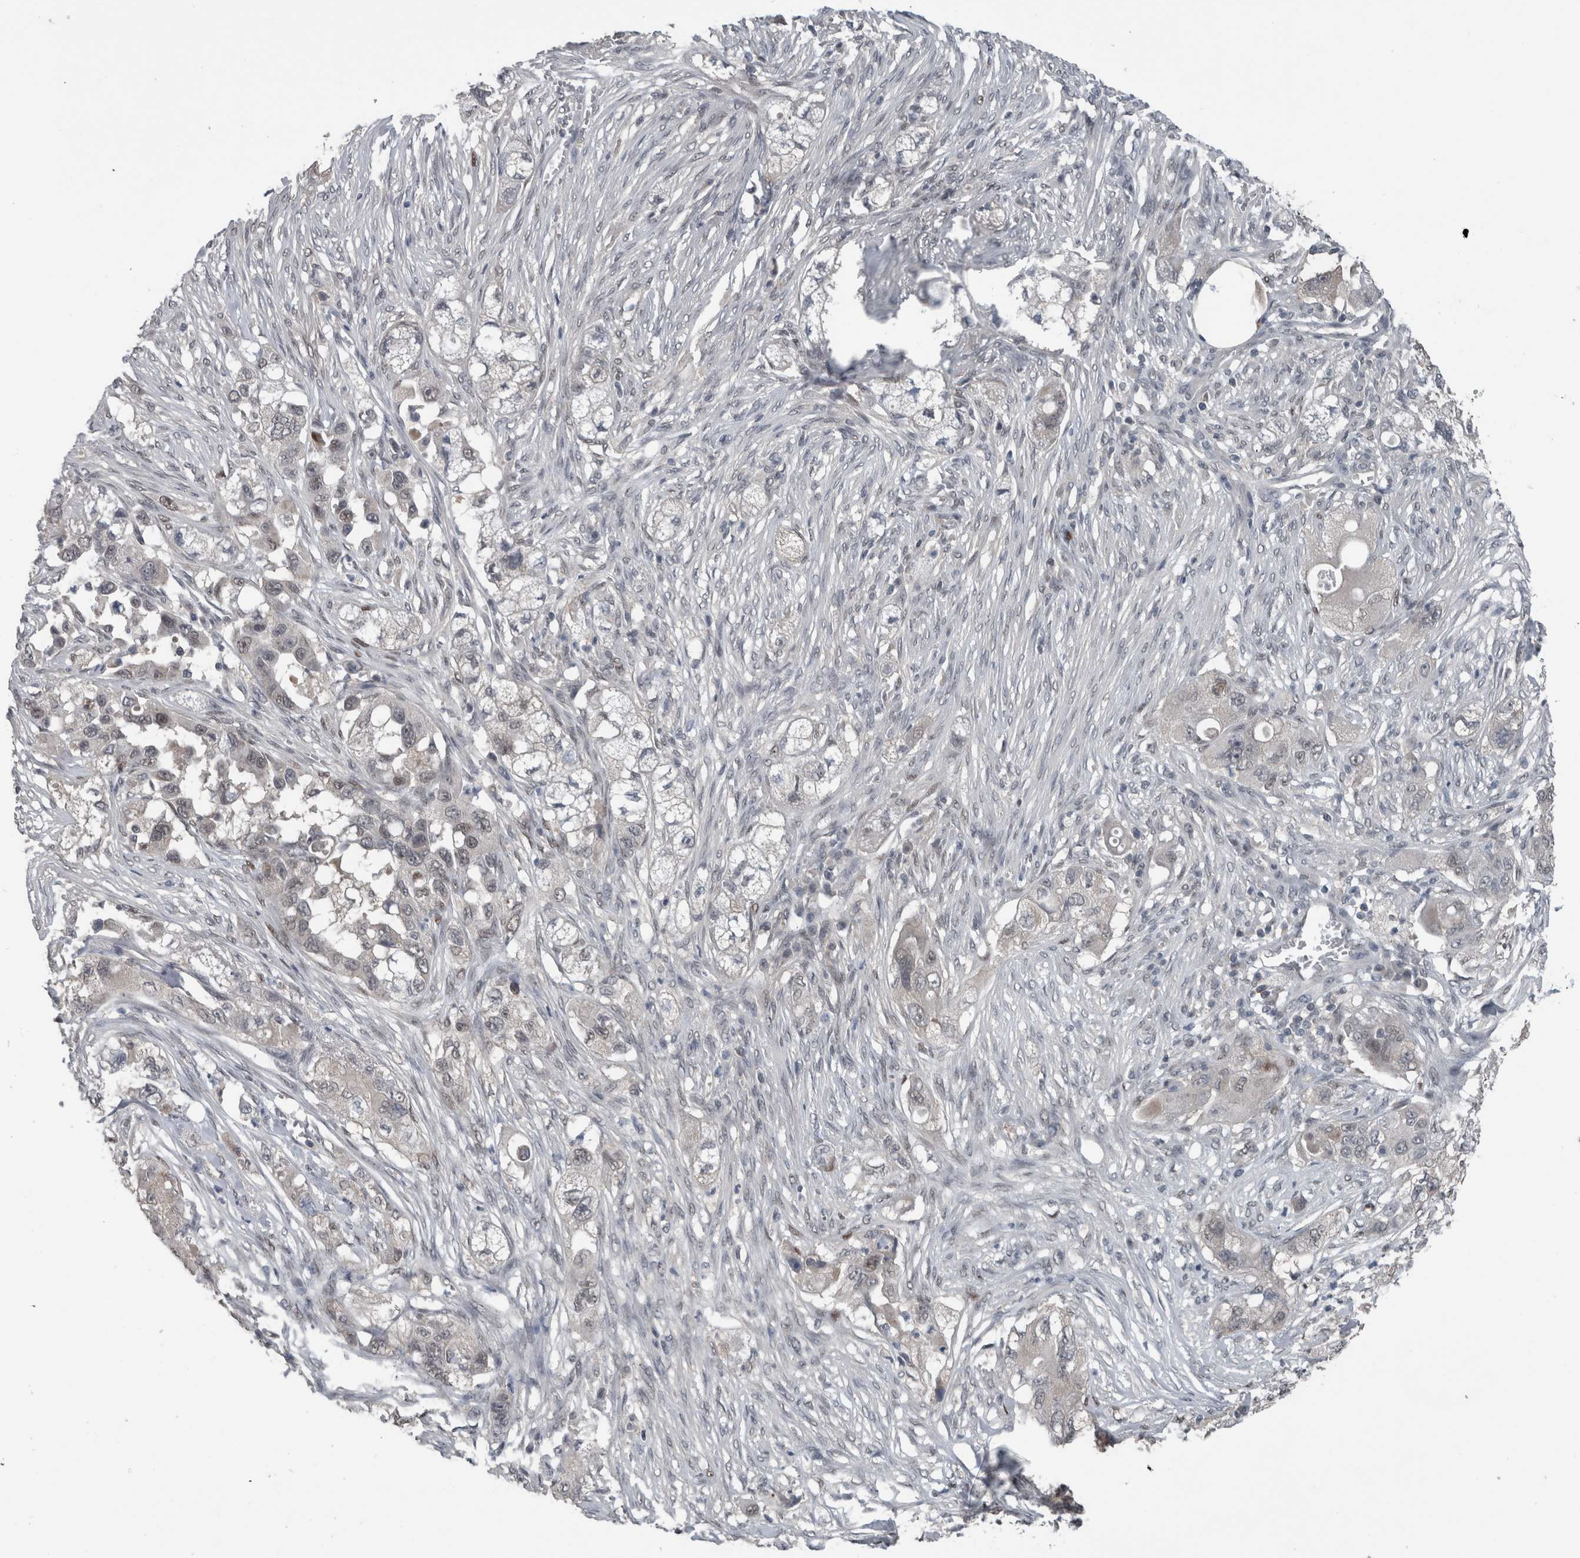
{"staining": {"intensity": "negative", "quantity": "none", "location": "none"}, "tissue": "pancreatic cancer", "cell_type": "Tumor cells", "image_type": "cancer", "snomed": [{"axis": "morphology", "description": "Adenocarcinoma, NOS"}, {"axis": "topography", "description": "Pancreas"}], "caption": "High magnification brightfield microscopy of pancreatic cancer stained with DAB (3,3'-diaminobenzidine) (brown) and counterstained with hematoxylin (blue): tumor cells show no significant expression.", "gene": "ZBTB21", "patient": {"sex": "female", "age": 78}}